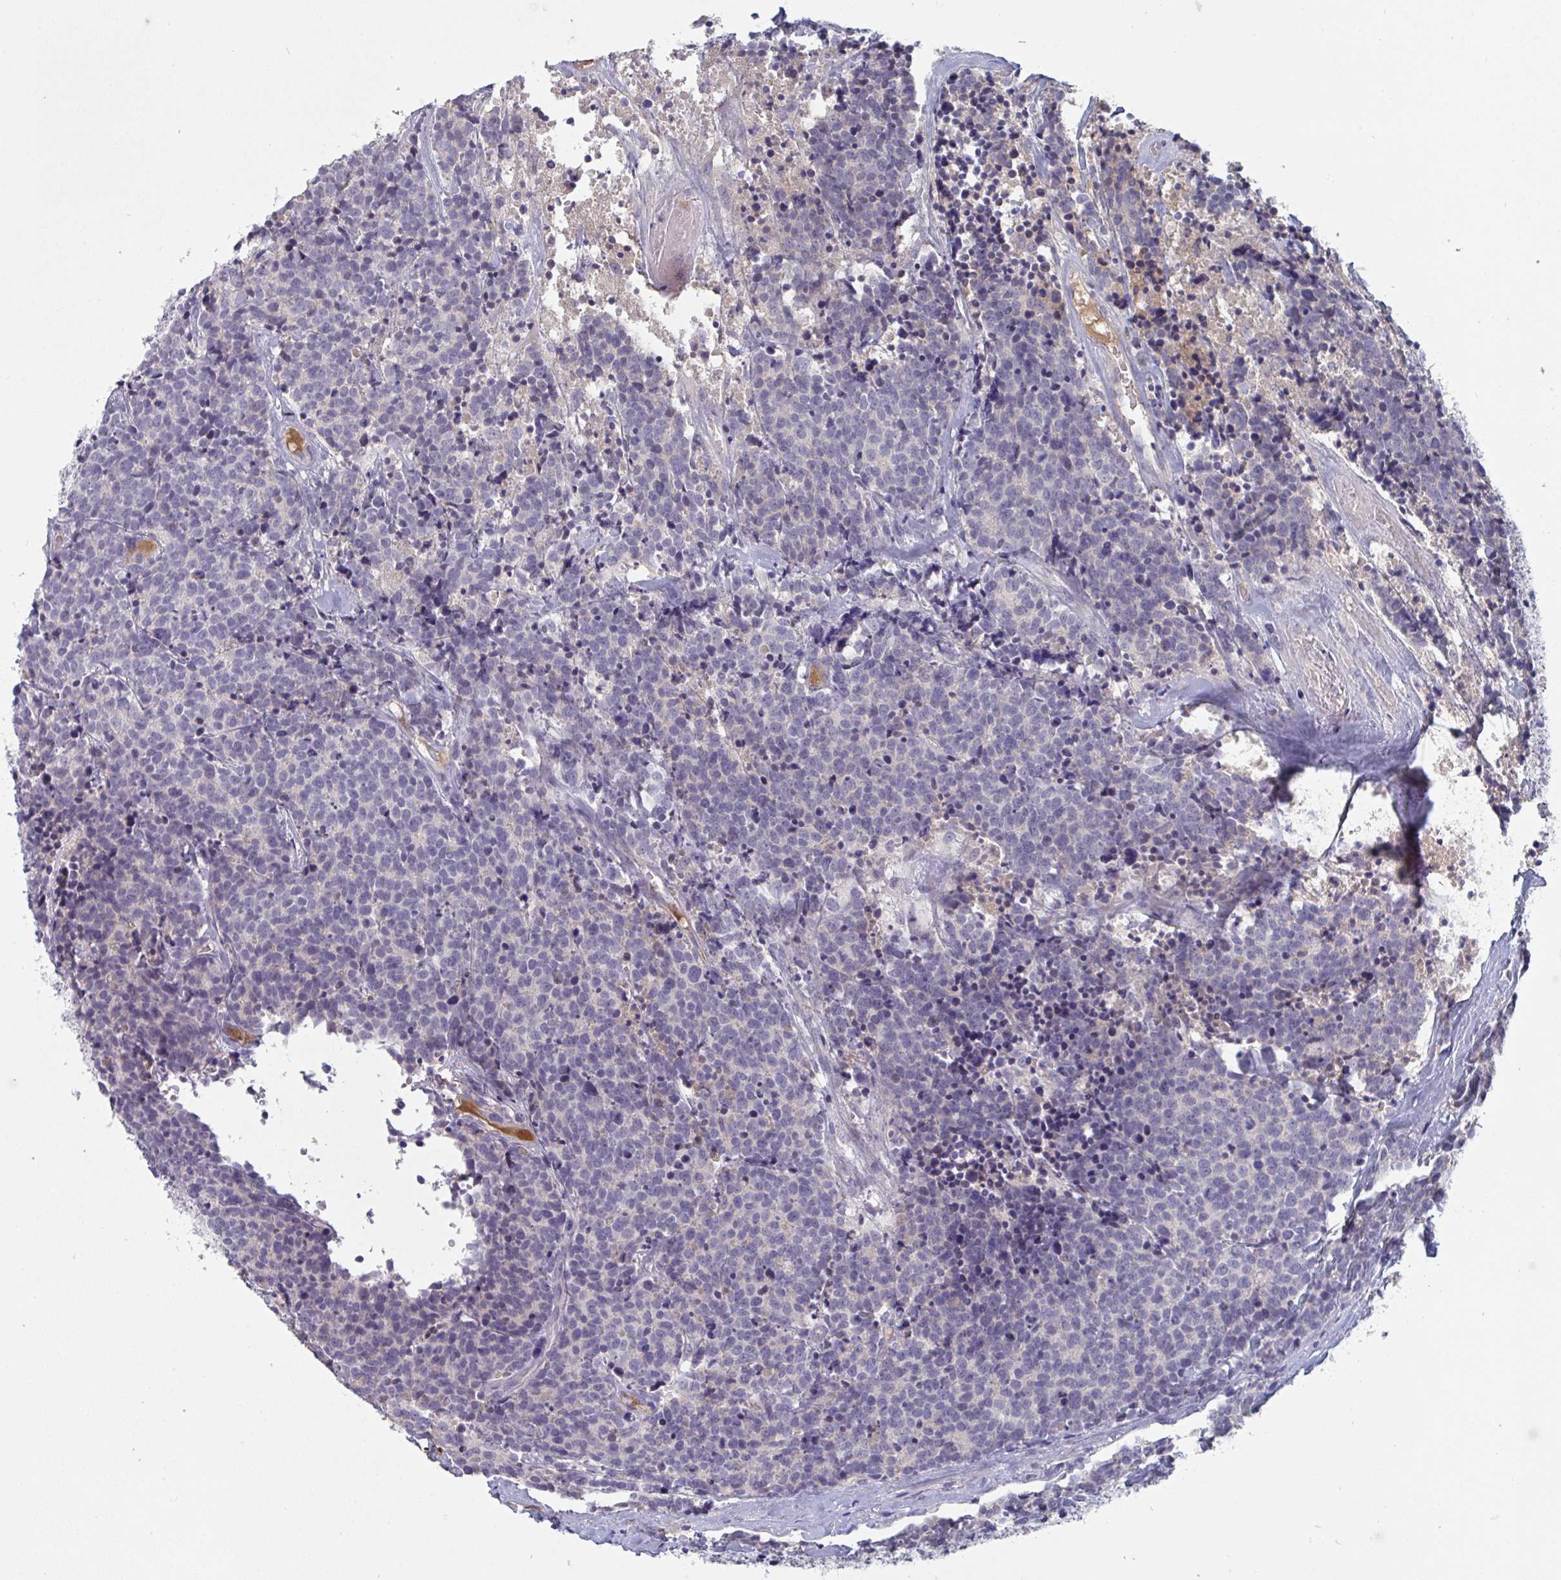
{"staining": {"intensity": "negative", "quantity": "none", "location": "none"}, "tissue": "carcinoid", "cell_type": "Tumor cells", "image_type": "cancer", "snomed": [{"axis": "morphology", "description": "Carcinoid, malignant, NOS"}, {"axis": "topography", "description": "Skin"}], "caption": "This micrograph is of carcinoid stained with immunohistochemistry (IHC) to label a protein in brown with the nuclei are counter-stained blue. There is no expression in tumor cells.", "gene": "HGFAC", "patient": {"sex": "female", "age": 79}}